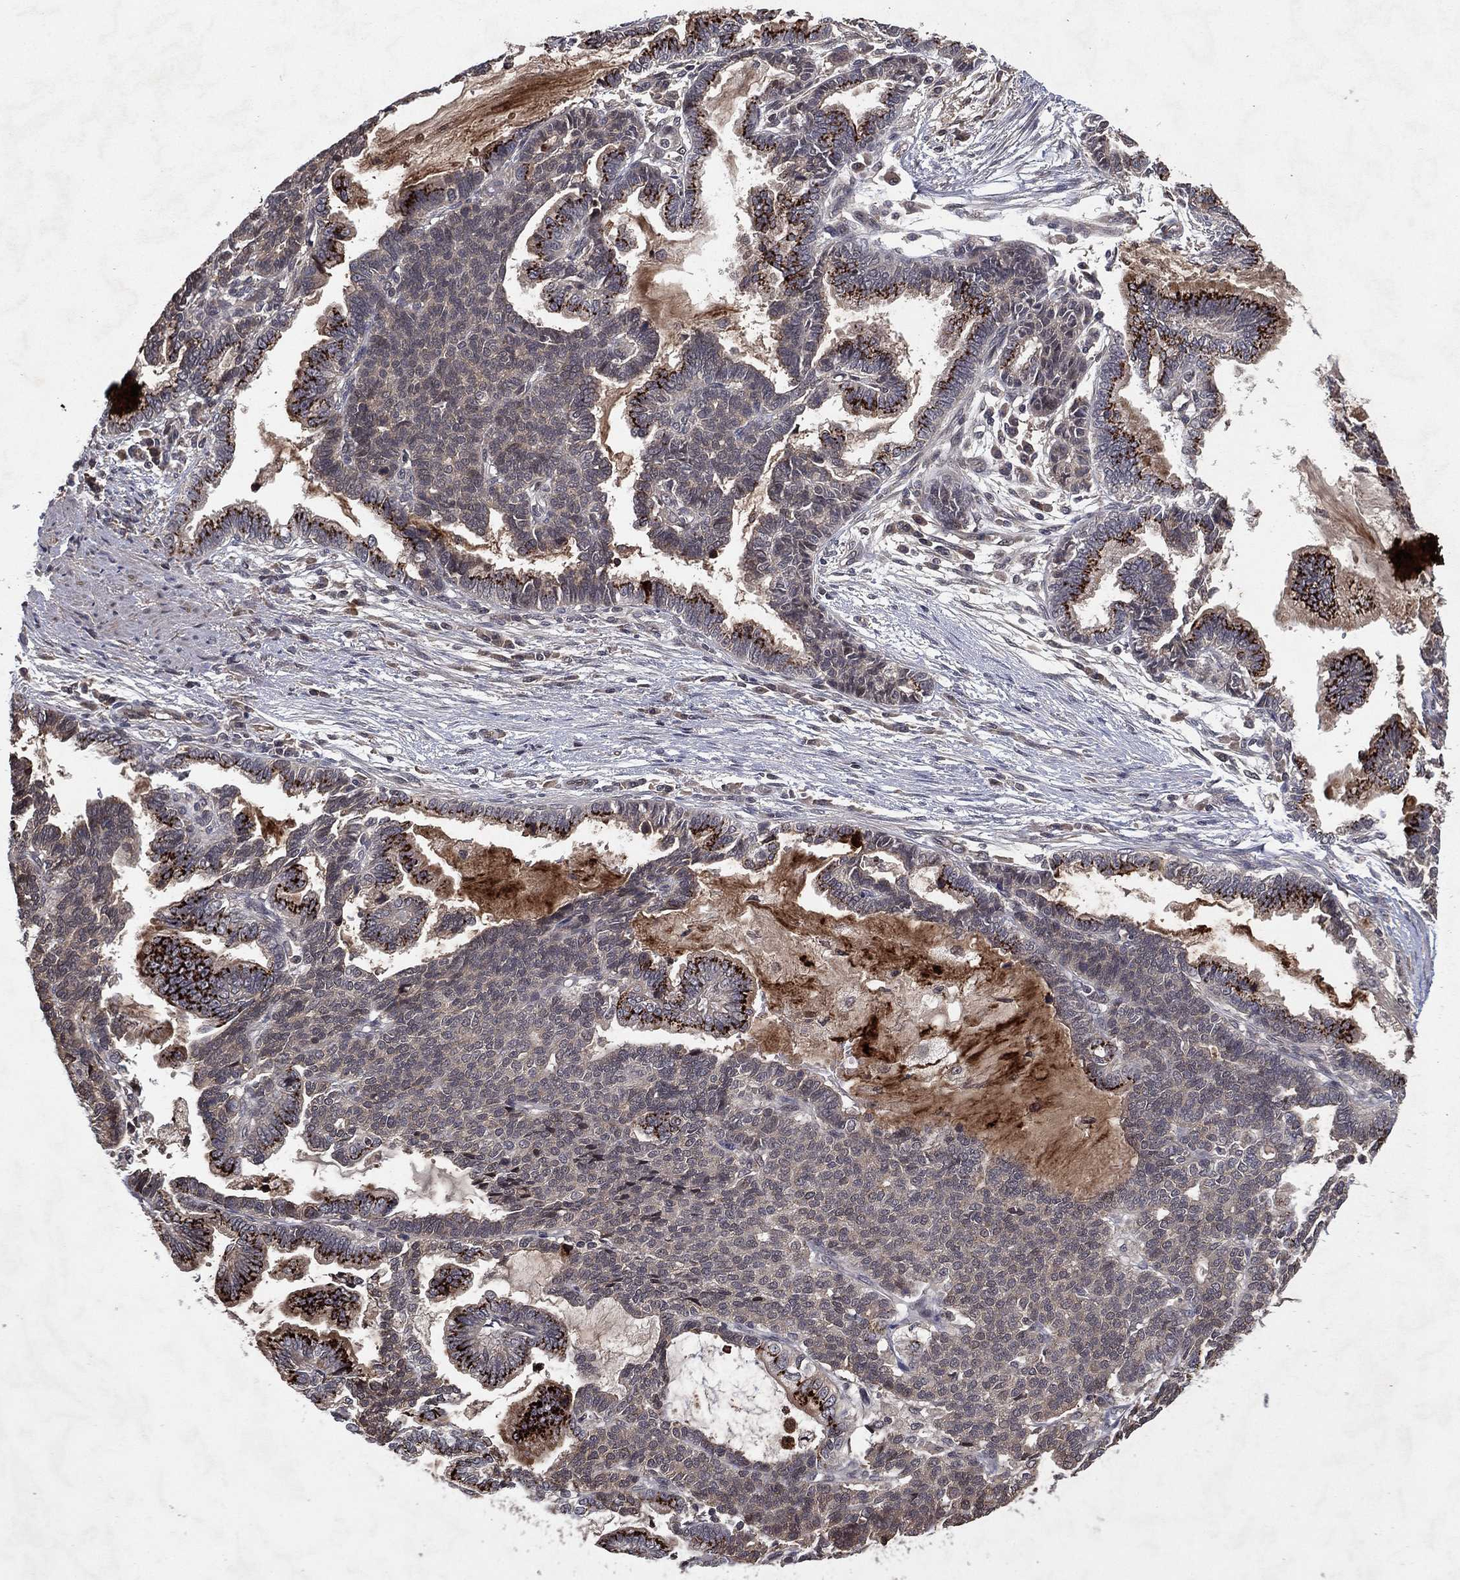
{"staining": {"intensity": "strong", "quantity": "<25%", "location": "cytoplasmic/membranous"}, "tissue": "stomach cancer", "cell_type": "Tumor cells", "image_type": "cancer", "snomed": [{"axis": "morphology", "description": "Adenocarcinoma, NOS"}, {"axis": "topography", "description": "Stomach"}], "caption": "Adenocarcinoma (stomach) tissue displays strong cytoplasmic/membranous staining in about <25% of tumor cells The protein is shown in brown color, while the nuclei are stained blue.", "gene": "ATG4B", "patient": {"sex": "male", "age": 83}}